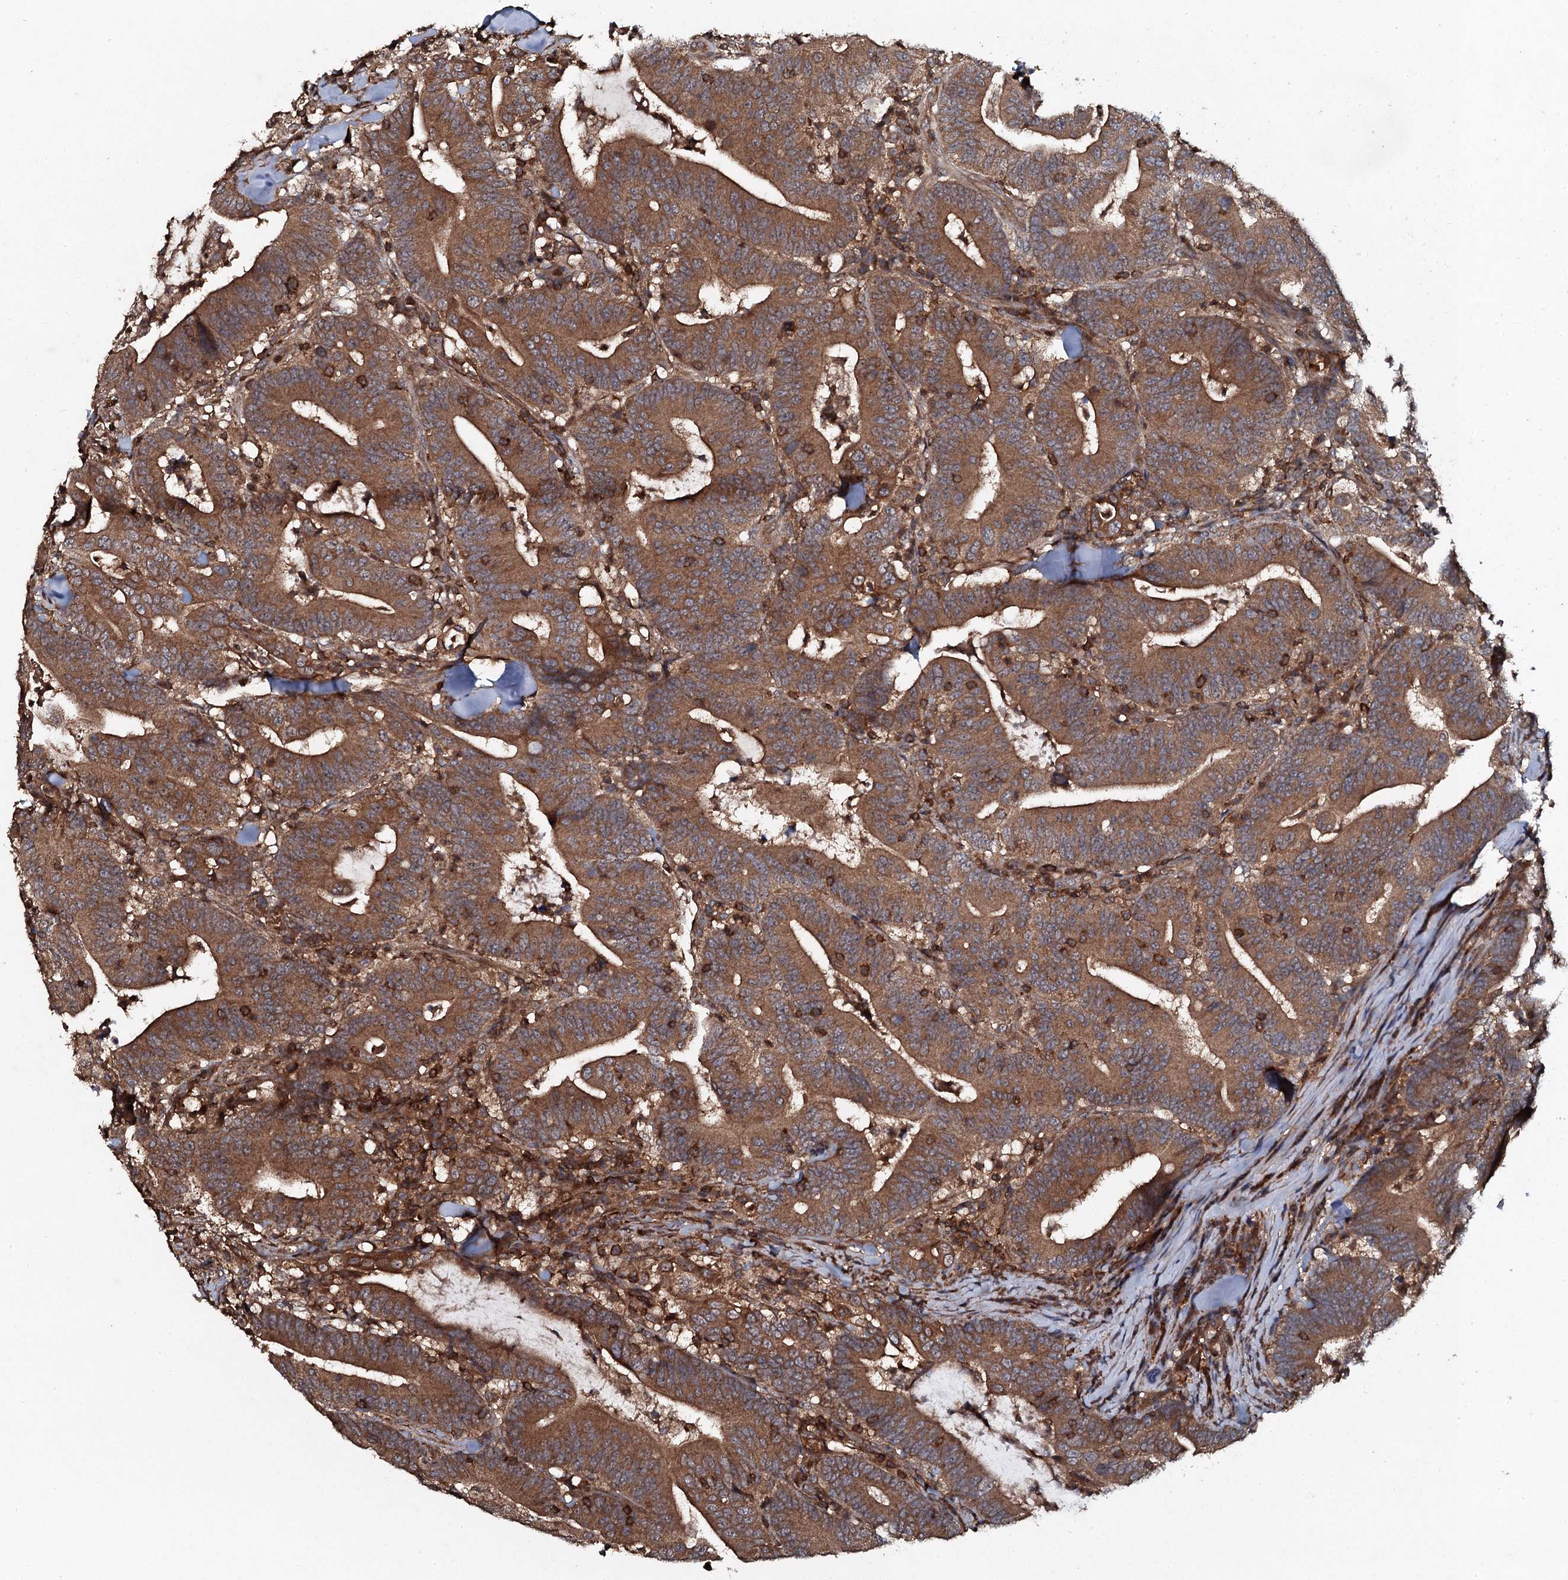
{"staining": {"intensity": "moderate", "quantity": ">75%", "location": "cytoplasmic/membranous"}, "tissue": "colorectal cancer", "cell_type": "Tumor cells", "image_type": "cancer", "snomed": [{"axis": "morphology", "description": "Adenocarcinoma, NOS"}, {"axis": "topography", "description": "Colon"}], "caption": "A high-resolution histopathology image shows immunohistochemistry staining of colorectal adenocarcinoma, which reveals moderate cytoplasmic/membranous expression in about >75% of tumor cells. (IHC, brightfield microscopy, high magnification).", "gene": "ADGRG3", "patient": {"sex": "female", "age": 66}}